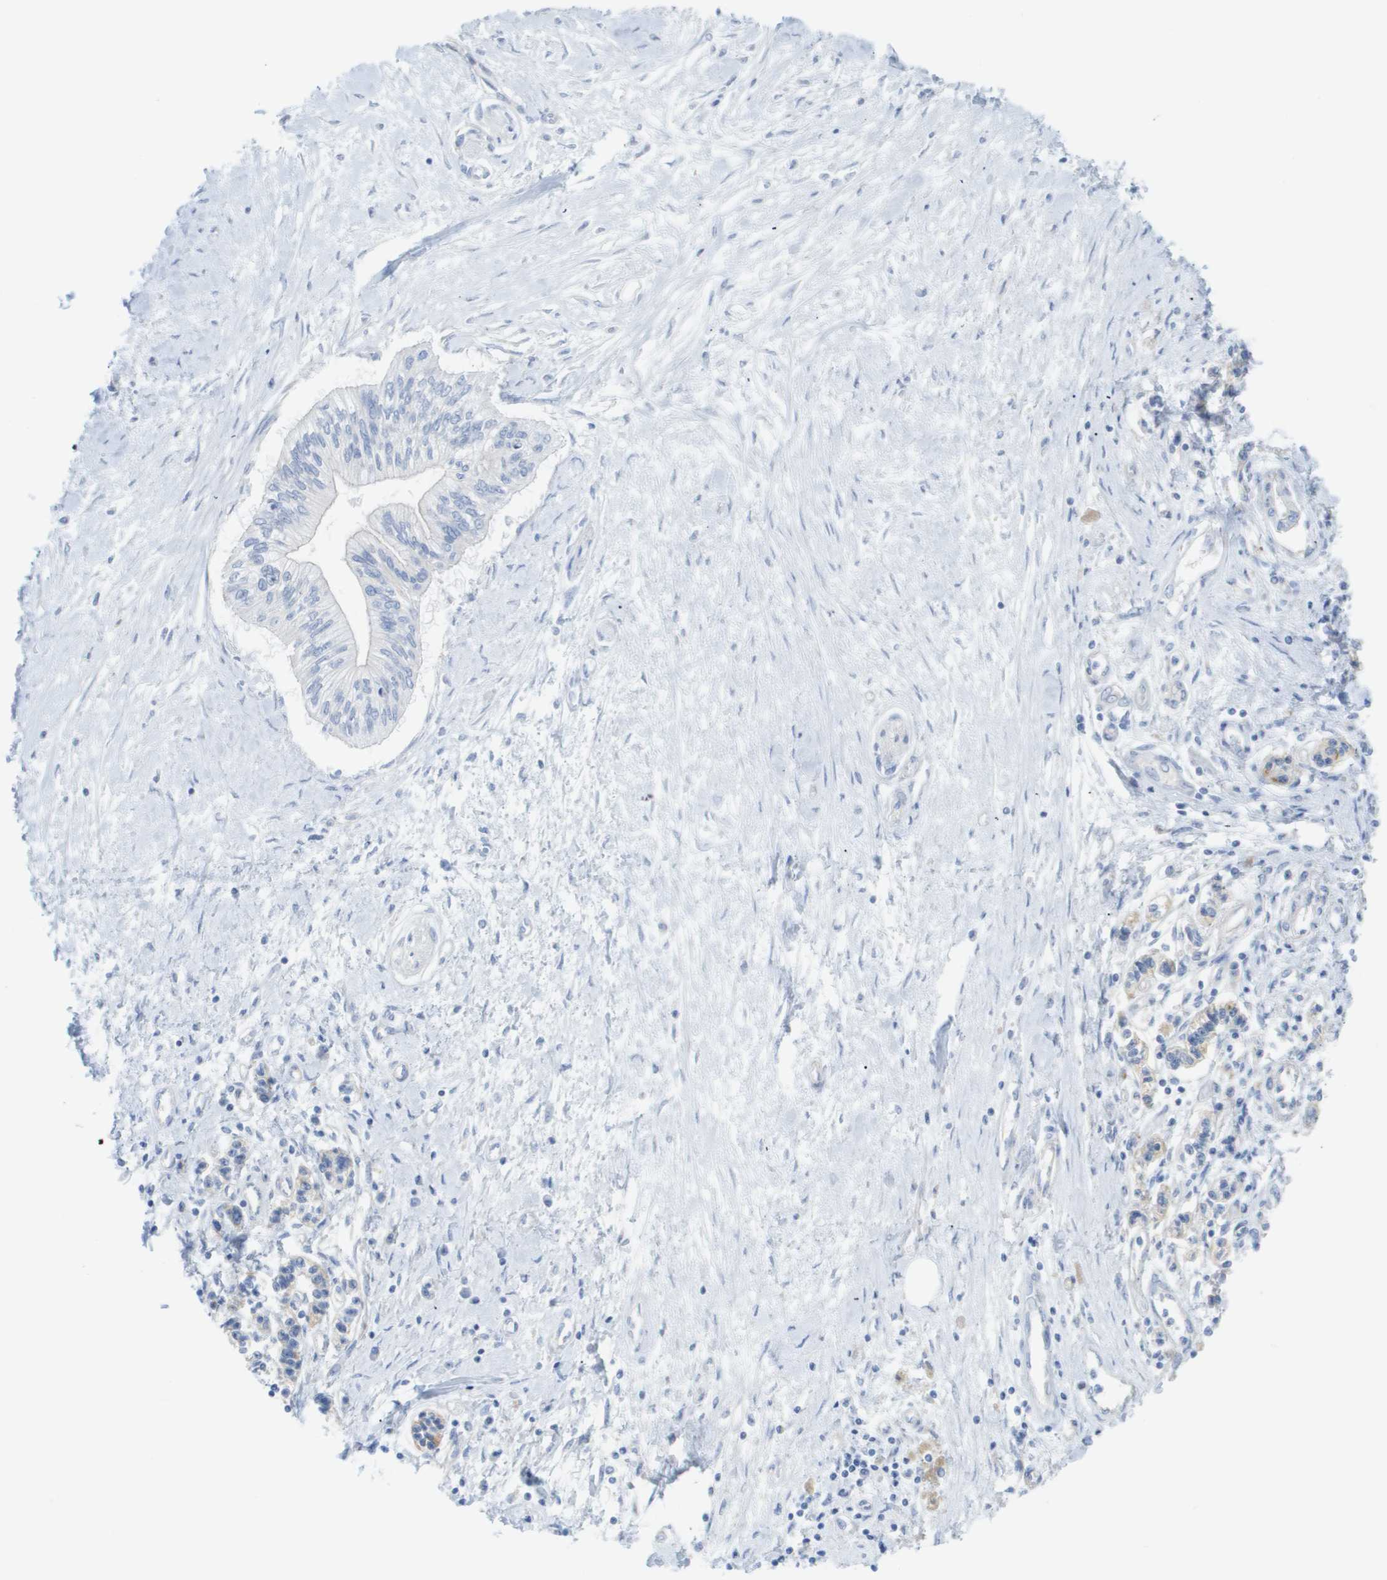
{"staining": {"intensity": "negative", "quantity": "none", "location": "none"}, "tissue": "pancreatic cancer", "cell_type": "Tumor cells", "image_type": "cancer", "snomed": [{"axis": "morphology", "description": "Adenocarcinoma, NOS"}, {"axis": "topography", "description": "Pancreas"}], "caption": "The immunohistochemistry (IHC) image has no significant positivity in tumor cells of pancreatic adenocarcinoma tissue. The staining is performed using DAB (3,3'-diaminobenzidine) brown chromogen with nuclei counter-stained in using hematoxylin.", "gene": "MYL3", "patient": {"sex": "female", "age": 77}}